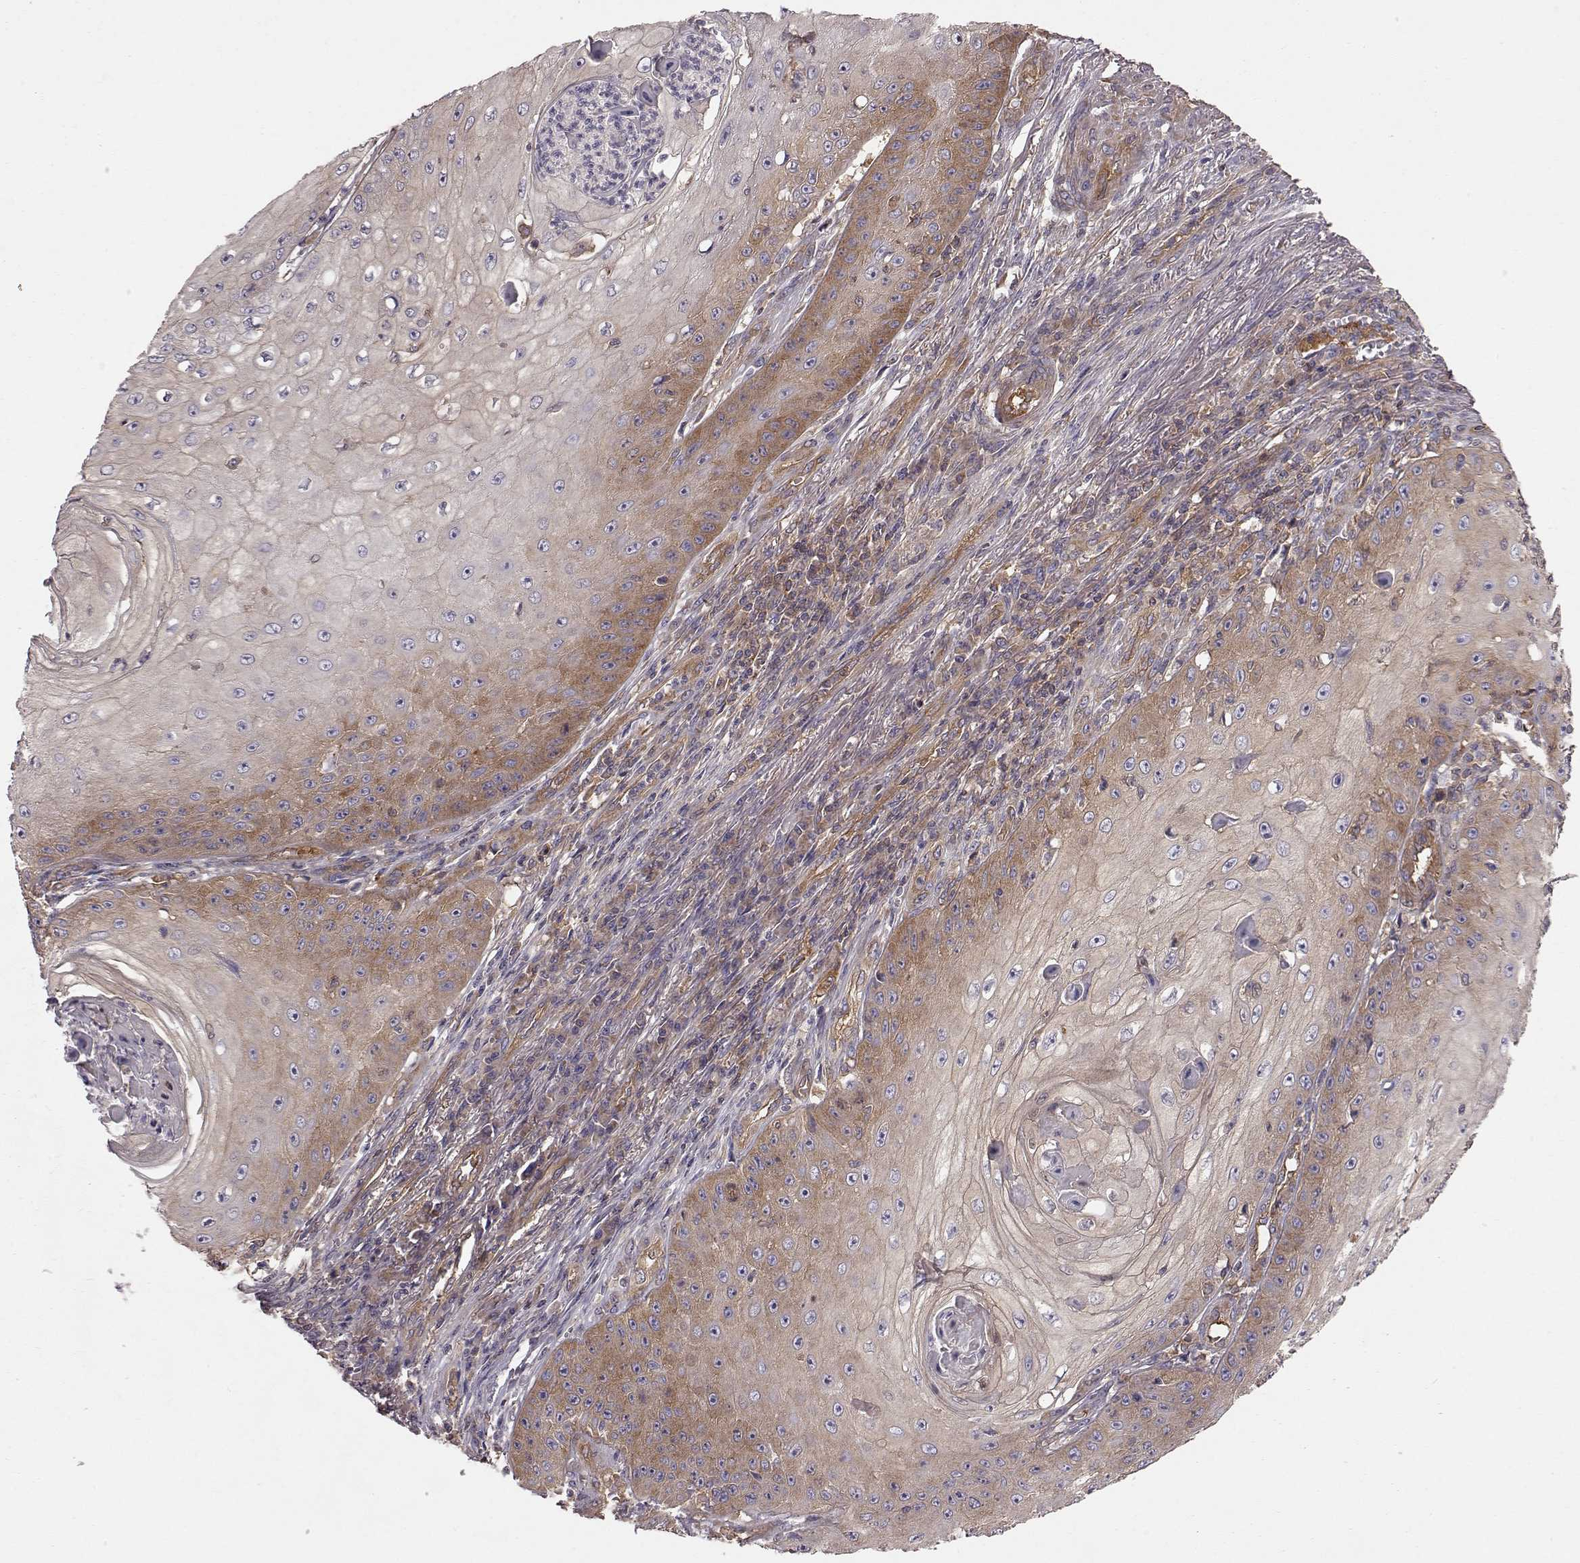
{"staining": {"intensity": "moderate", "quantity": "25%-75%", "location": "cytoplasmic/membranous"}, "tissue": "skin cancer", "cell_type": "Tumor cells", "image_type": "cancer", "snomed": [{"axis": "morphology", "description": "Squamous cell carcinoma, NOS"}, {"axis": "topography", "description": "Skin"}], "caption": "Moderate cytoplasmic/membranous protein expression is appreciated in about 25%-75% of tumor cells in squamous cell carcinoma (skin).", "gene": "RABGAP1", "patient": {"sex": "male", "age": 70}}